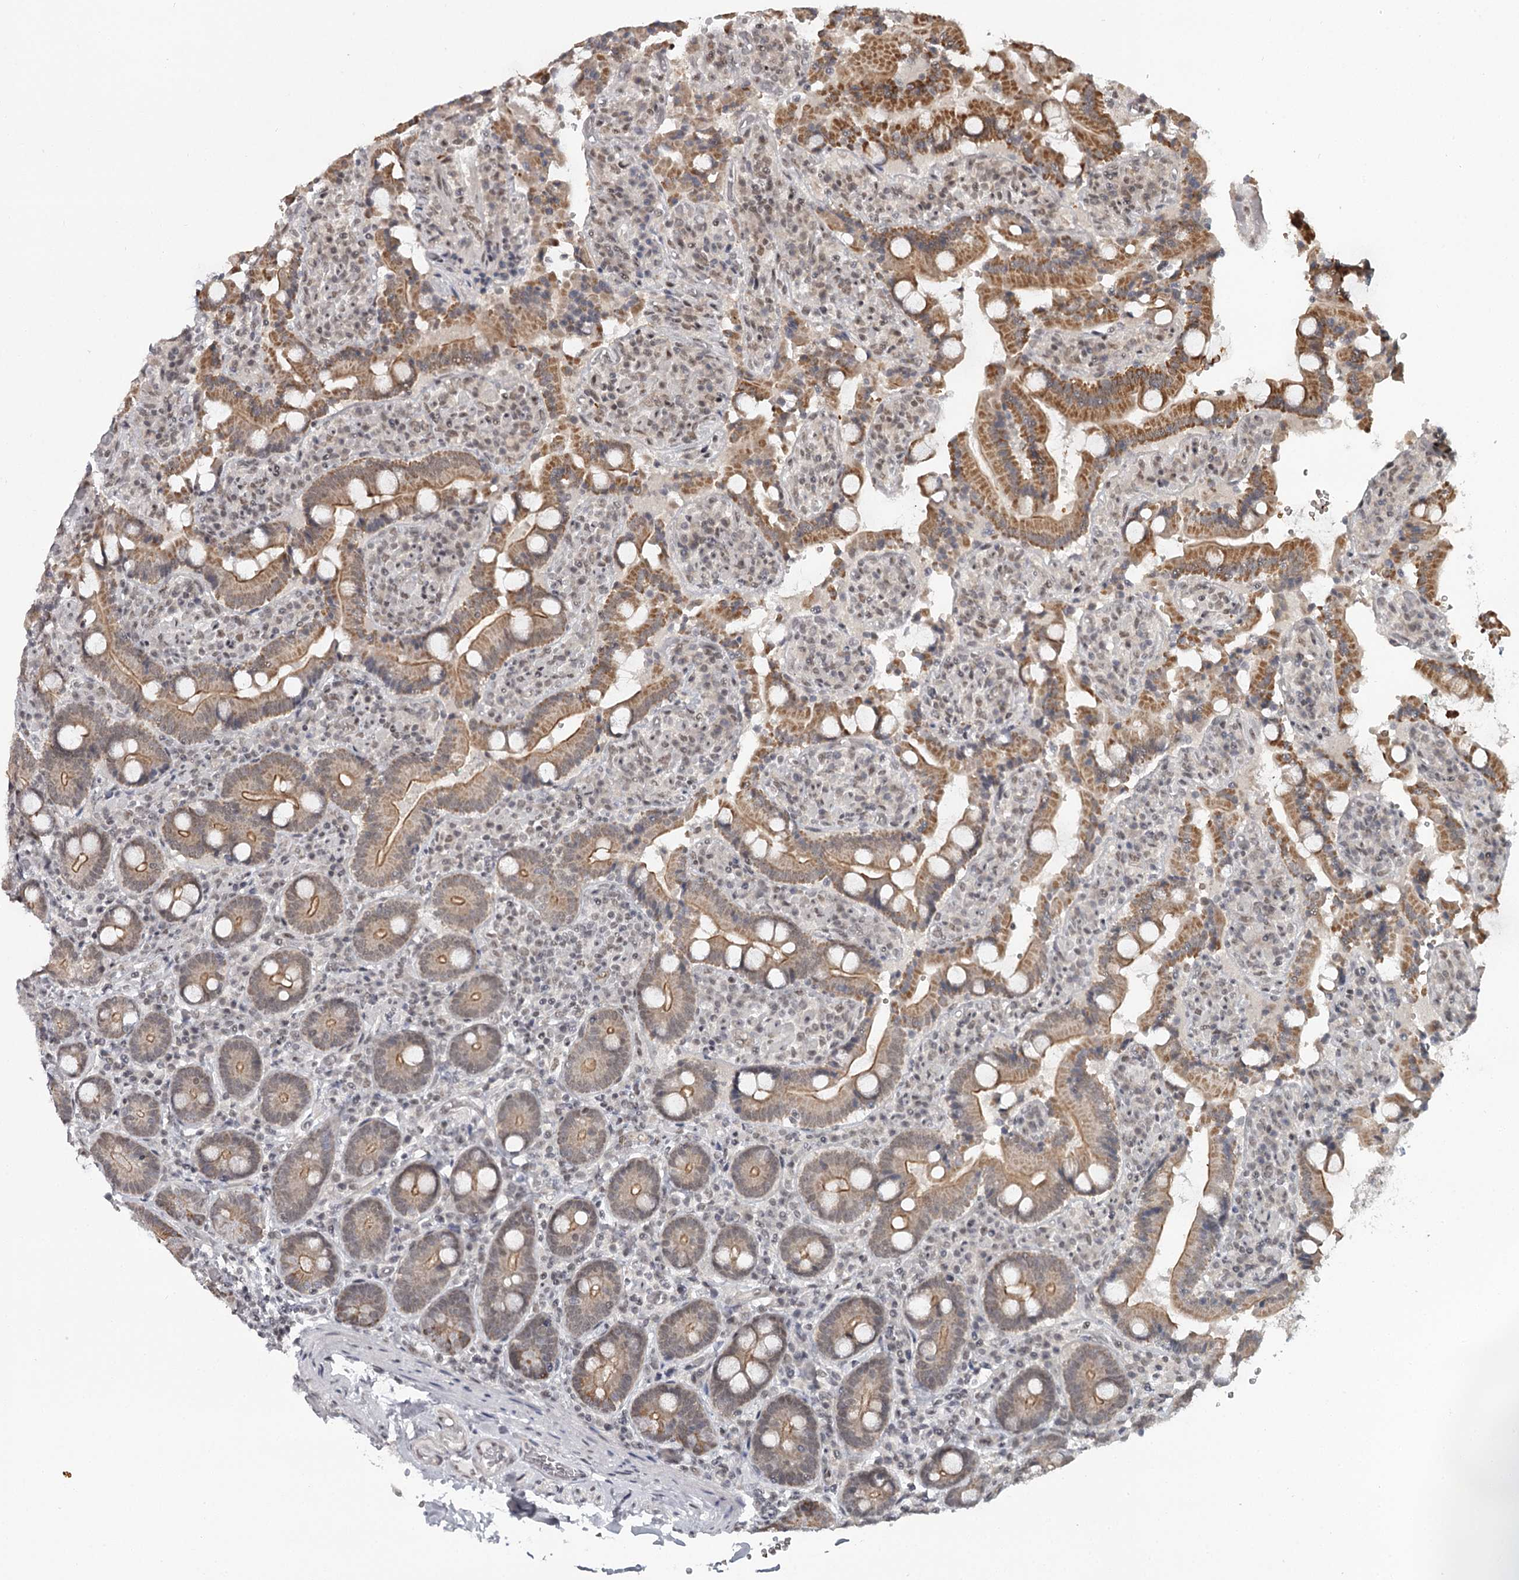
{"staining": {"intensity": "moderate", "quantity": ">75%", "location": "cytoplasmic/membranous,nuclear"}, "tissue": "duodenum", "cell_type": "Glandular cells", "image_type": "normal", "snomed": [{"axis": "morphology", "description": "Normal tissue, NOS"}, {"axis": "topography", "description": "Duodenum"}], "caption": "Immunohistochemistry (IHC) image of normal duodenum: duodenum stained using immunohistochemistry shows medium levels of moderate protein expression localized specifically in the cytoplasmic/membranous,nuclear of glandular cells, appearing as a cytoplasmic/membranous,nuclear brown color.", "gene": "FAM13C", "patient": {"sex": "female", "age": 62}}